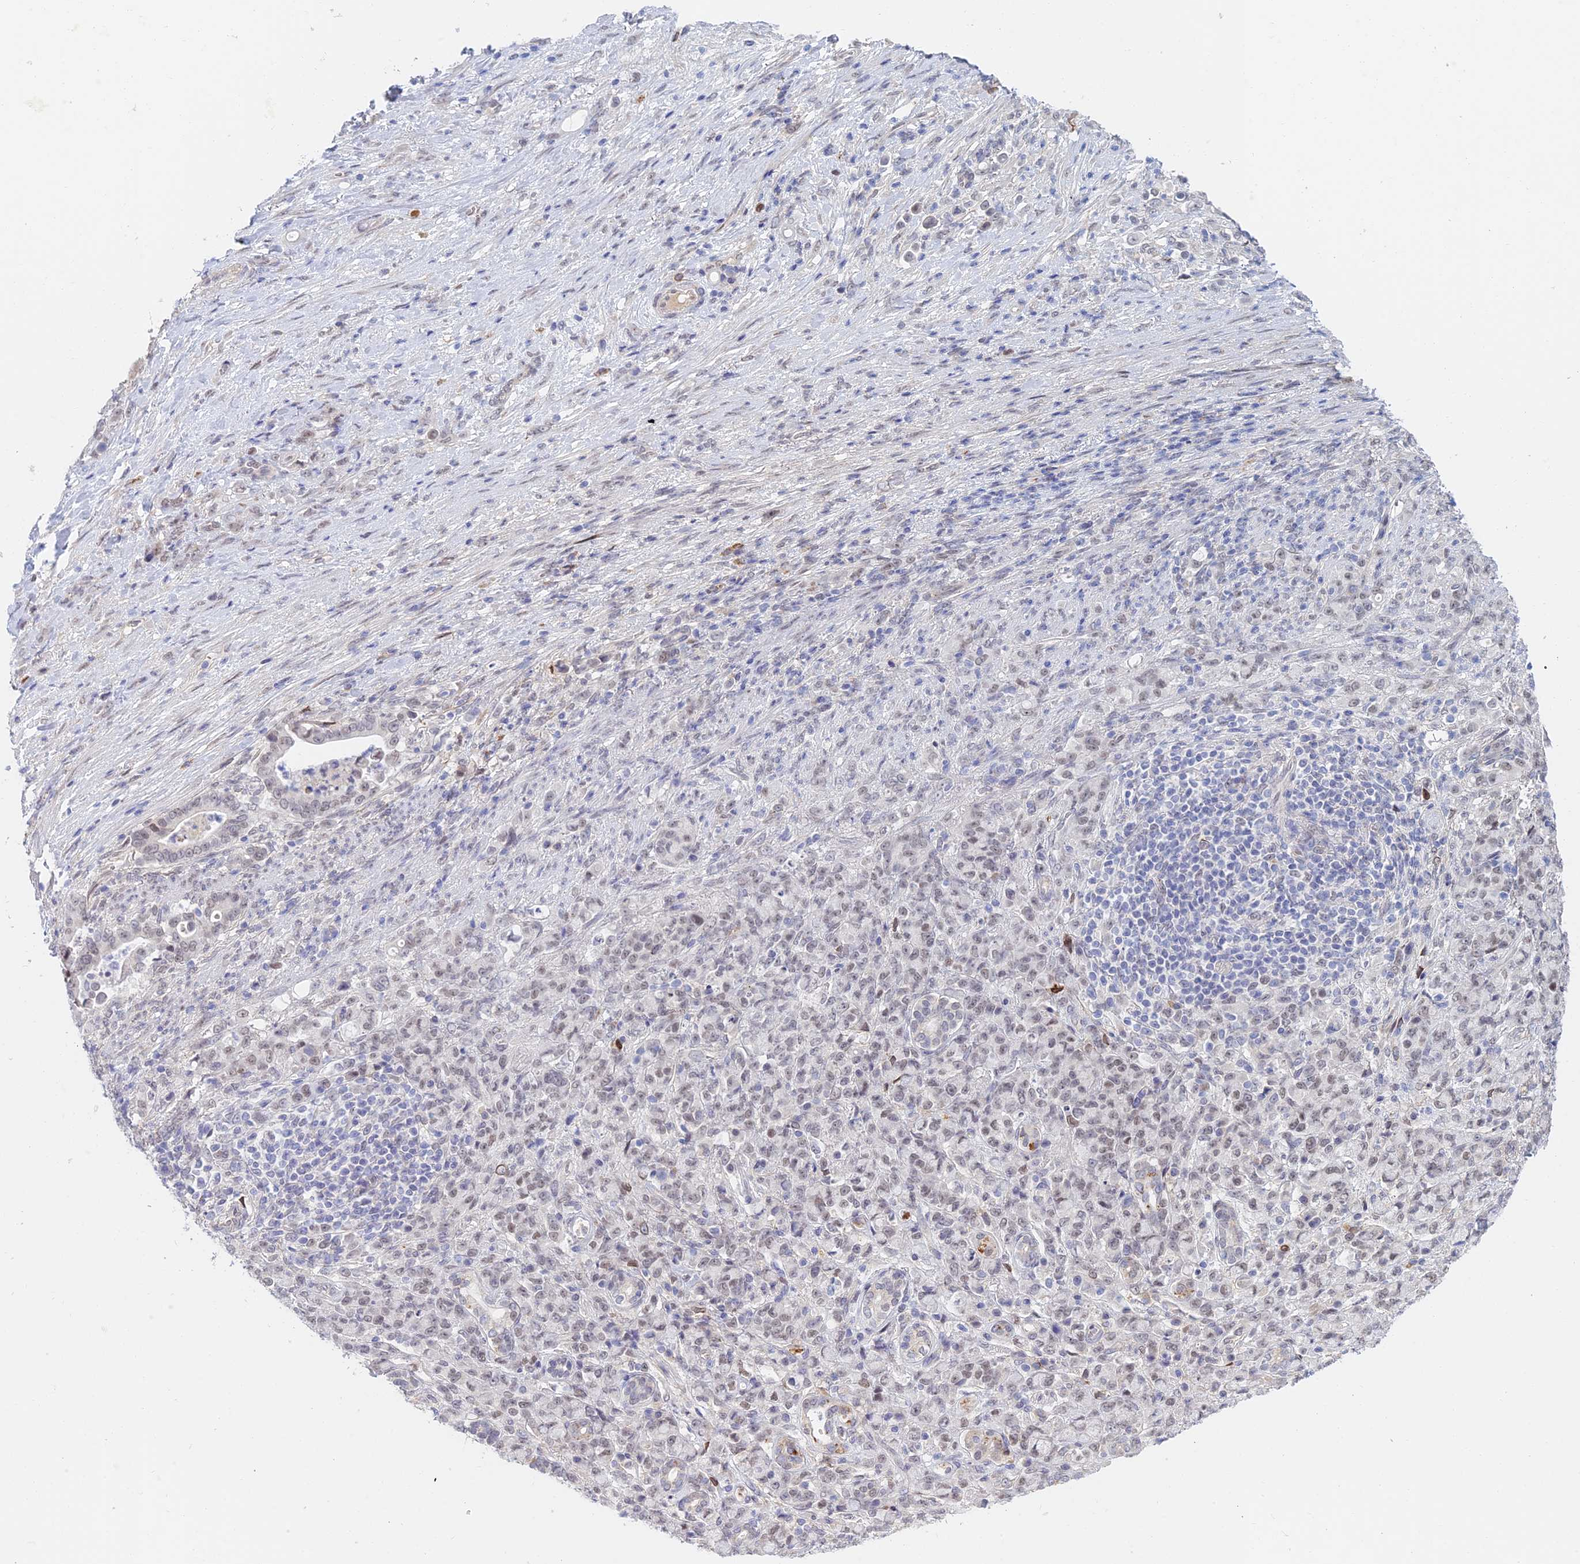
{"staining": {"intensity": "weak", "quantity": "25%-75%", "location": "nuclear"}, "tissue": "stomach cancer", "cell_type": "Tumor cells", "image_type": "cancer", "snomed": [{"axis": "morphology", "description": "Adenocarcinoma, NOS"}, {"axis": "topography", "description": "Stomach"}], "caption": "Immunohistochemistry (IHC) (DAB (3,3'-diaminobenzidine)) staining of stomach cancer (adenocarcinoma) demonstrates weak nuclear protein expression in about 25%-75% of tumor cells.", "gene": "ZUP1", "patient": {"sex": "female", "age": 79}}